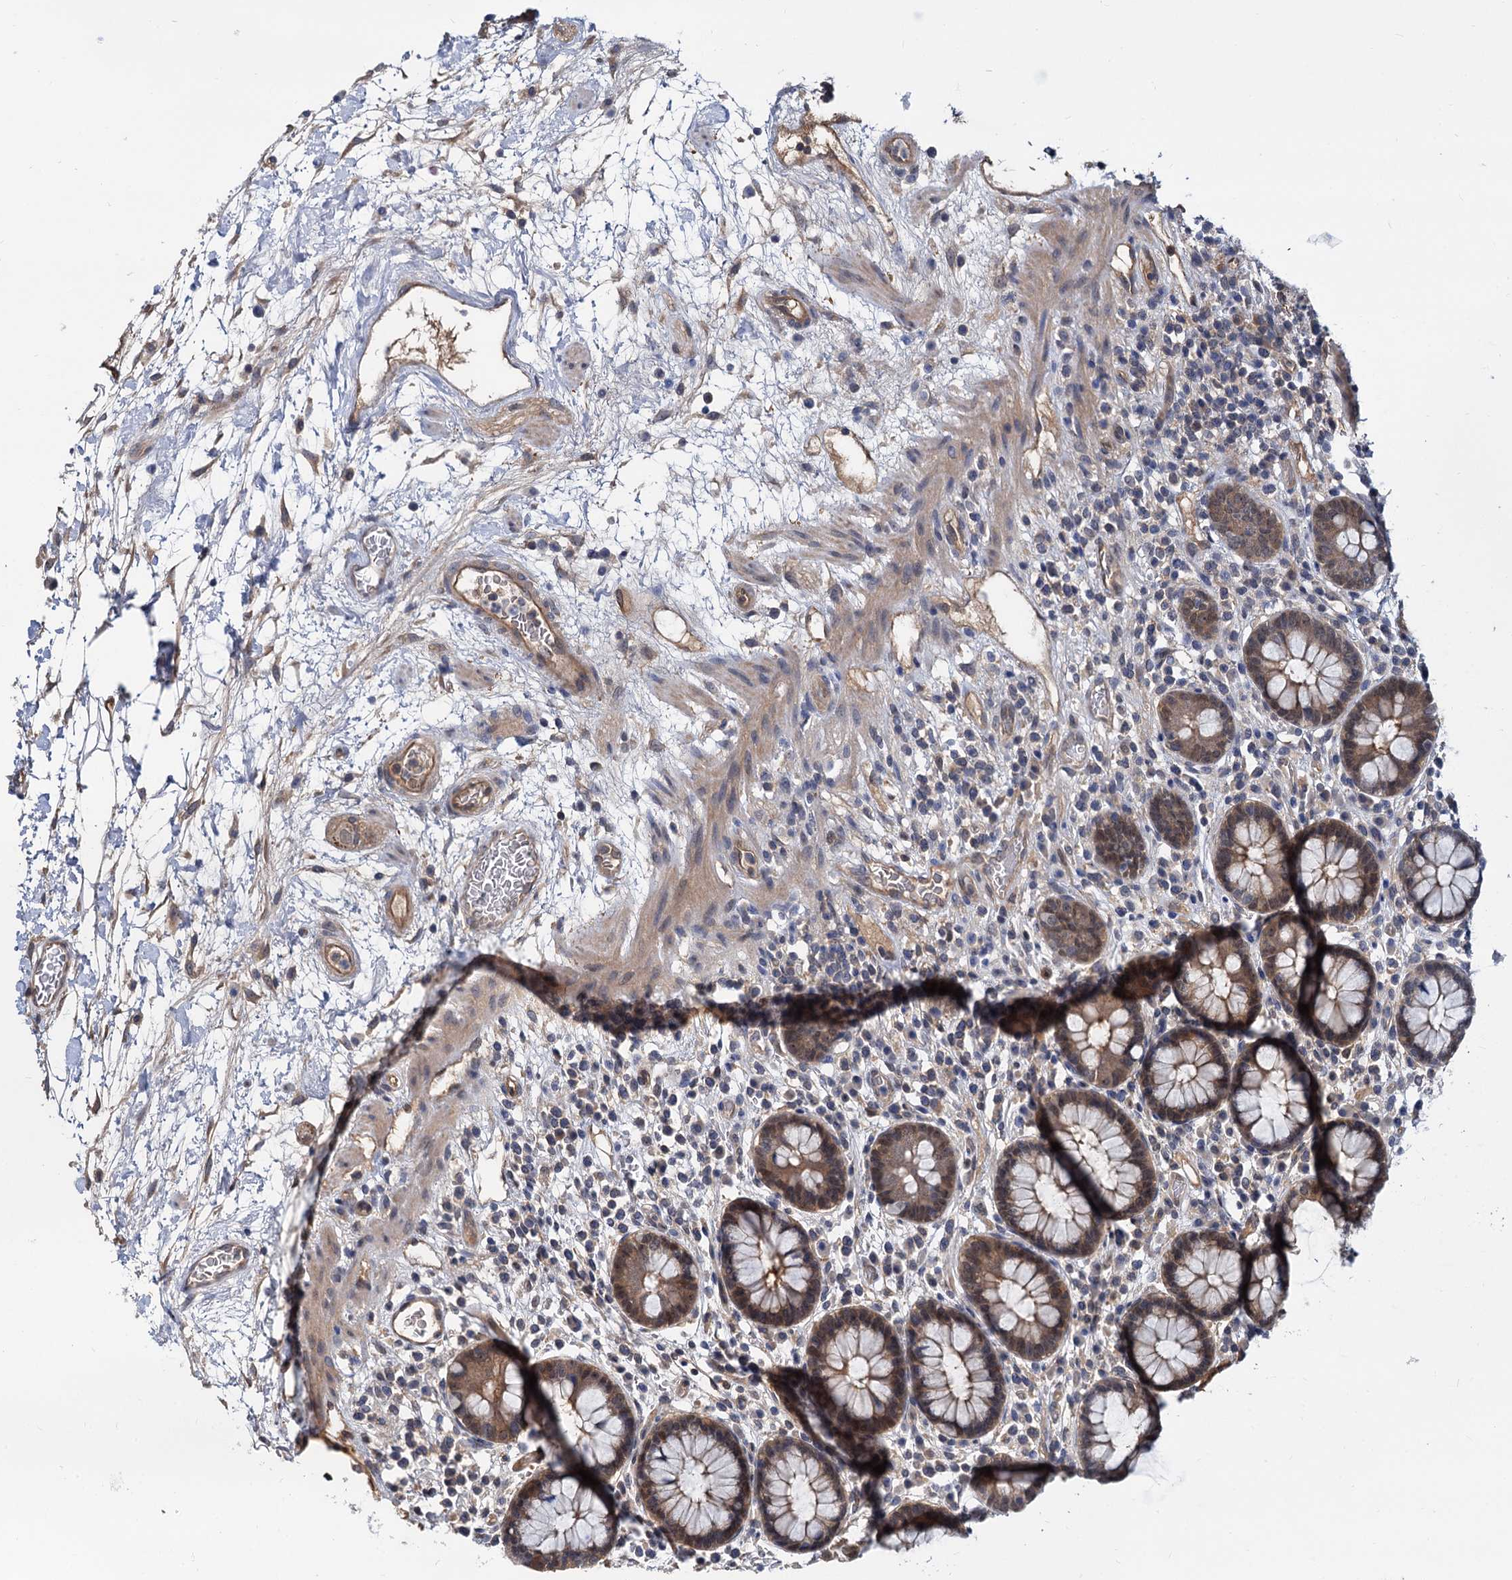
{"staining": {"intensity": "moderate", "quantity": ">75%", "location": "cytoplasmic/membranous"}, "tissue": "colon", "cell_type": "Endothelial cells", "image_type": "normal", "snomed": [{"axis": "morphology", "description": "Normal tissue, NOS"}, {"axis": "topography", "description": "Colon"}], "caption": "Protein analysis of unremarkable colon displays moderate cytoplasmic/membranous positivity in approximately >75% of endothelial cells. Nuclei are stained in blue.", "gene": "SNX15", "patient": {"sex": "female", "age": 79}}